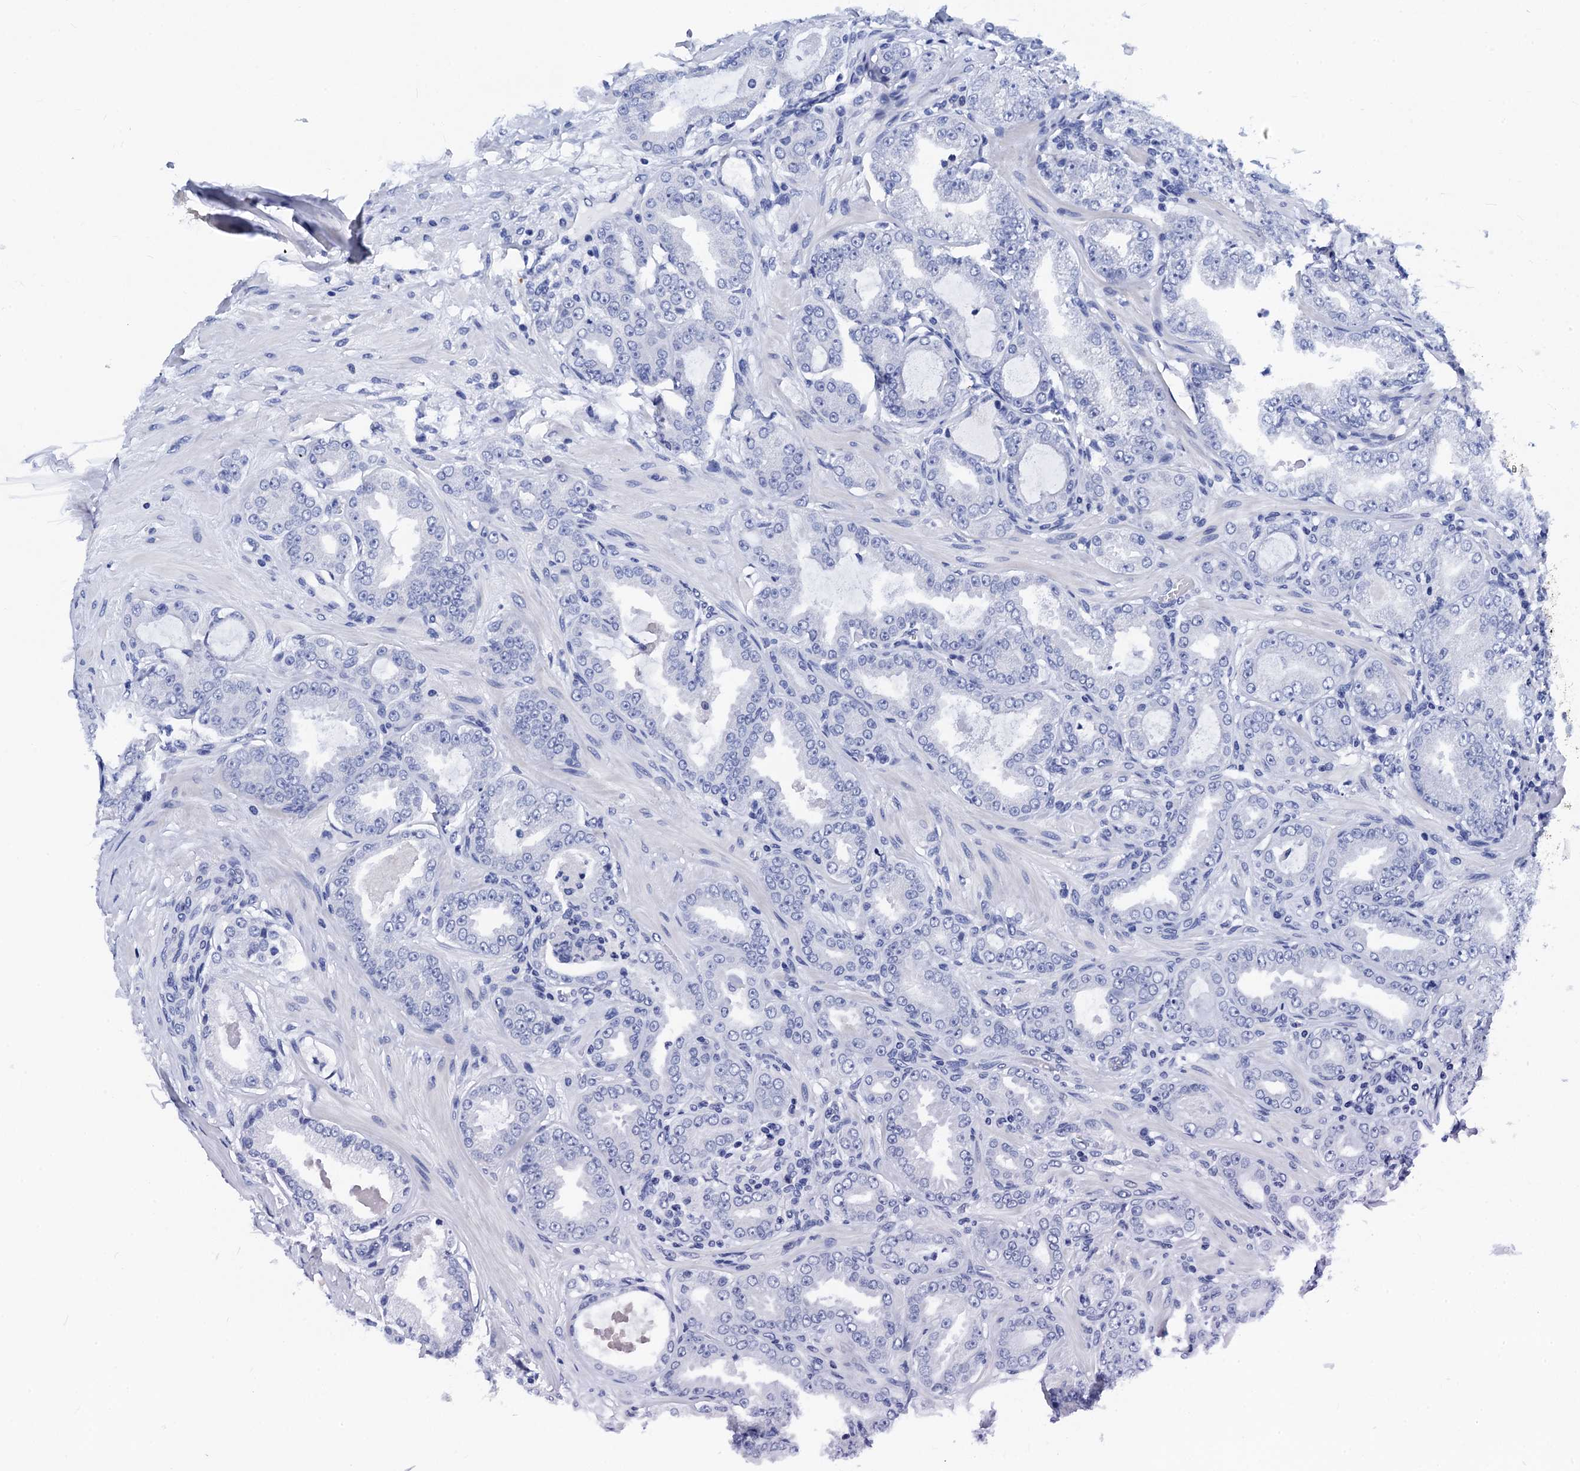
{"staining": {"intensity": "negative", "quantity": "none", "location": "none"}, "tissue": "prostate cancer", "cell_type": "Tumor cells", "image_type": "cancer", "snomed": [{"axis": "morphology", "description": "Adenocarcinoma, Low grade"}, {"axis": "topography", "description": "Prostate"}], "caption": "An immunohistochemistry image of prostate cancer (low-grade adenocarcinoma) is shown. There is no staining in tumor cells of prostate cancer (low-grade adenocarcinoma). The staining is performed using DAB (3,3'-diaminobenzidine) brown chromogen with nuclei counter-stained in using hematoxylin.", "gene": "MYBPC3", "patient": {"sex": "male", "age": 63}}